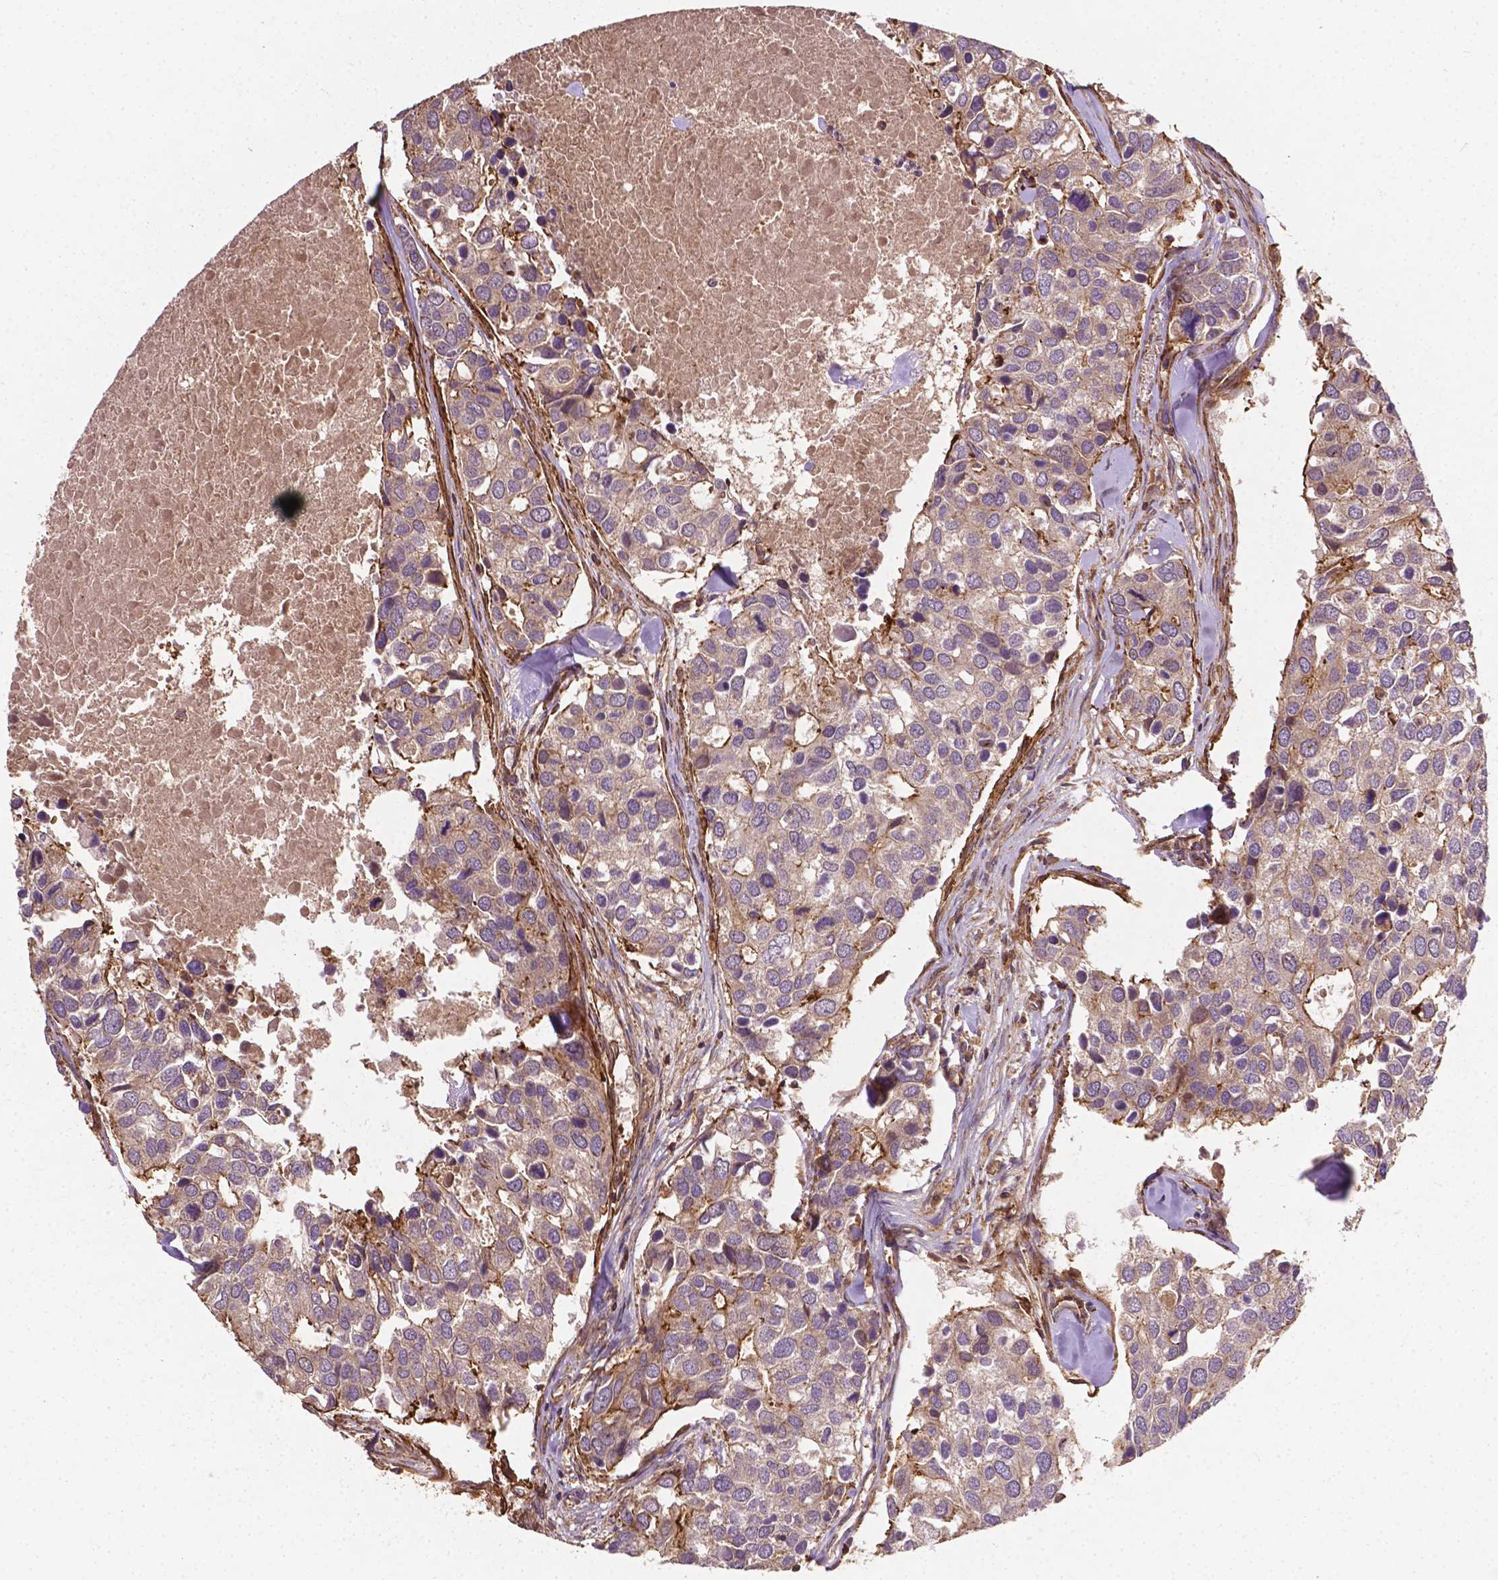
{"staining": {"intensity": "moderate", "quantity": "<25%", "location": "cytoplasmic/membranous"}, "tissue": "breast cancer", "cell_type": "Tumor cells", "image_type": "cancer", "snomed": [{"axis": "morphology", "description": "Duct carcinoma"}, {"axis": "topography", "description": "Breast"}], "caption": "This image demonstrates breast cancer (infiltrating ductal carcinoma) stained with immunohistochemistry (IHC) to label a protein in brown. The cytoplasmic/membranous of tumor cells show moderate positivity for the protein. Nuclei are counter-stained blue.", "gene": "ZMYND19", "patient": {"sex": "female", "age": 83}}